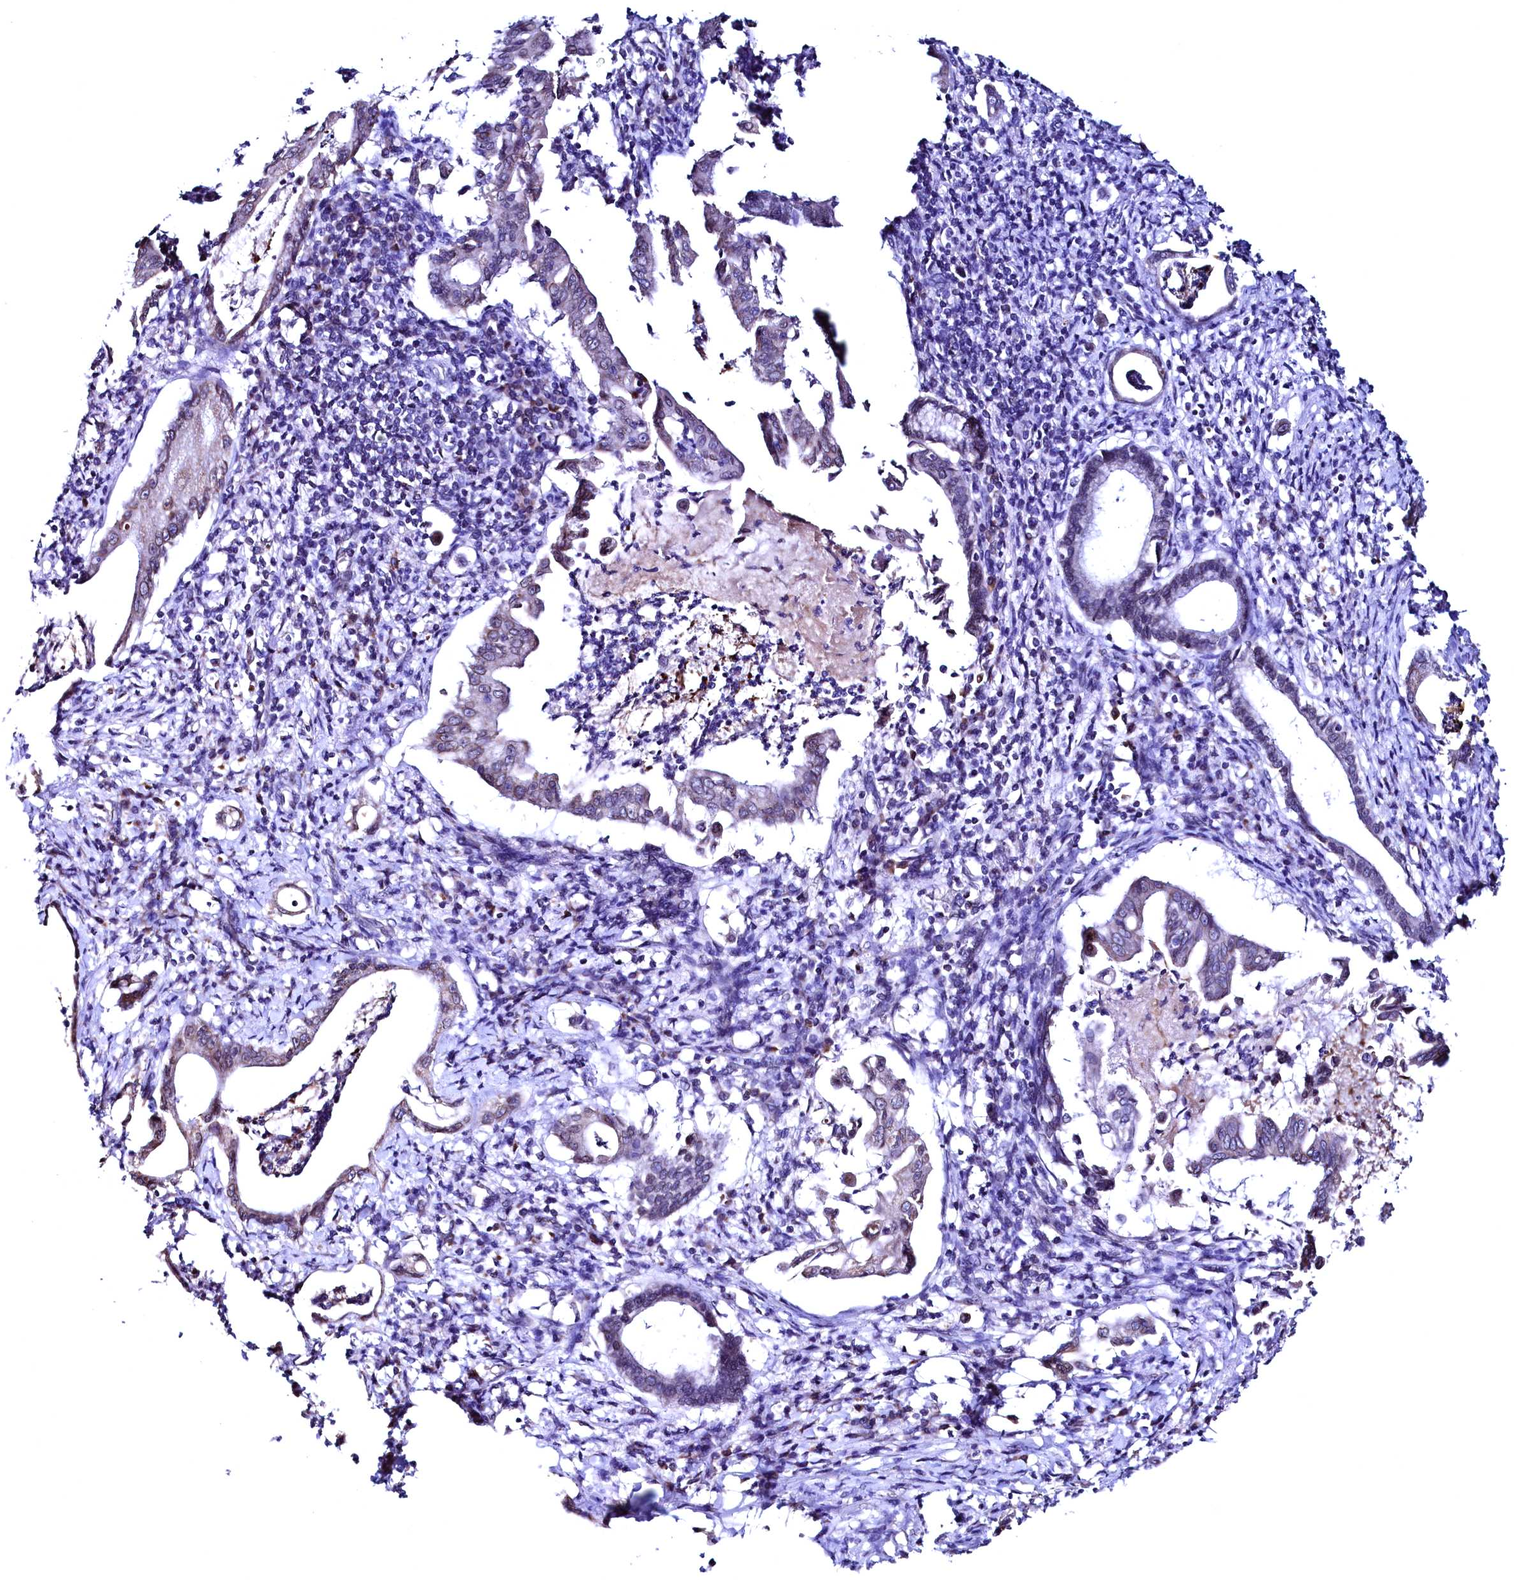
{"staining": {"intensity": "weak", "quantity": "<25%", "location": "cytoplasmic/membranous"}, "tissue": "pancreatic cancer", "cell_type": "Tumor cells", "image_type": "cancer", "snomed": [{"axis": "morphology", "description": "Adenocarcinoma, NOS"}, {"axis": "topography", "description": "Pancreas"}], "caption": "Immunohistochemistry of pancreatic cancer (adenocarcinoma) reveals no positivity in tumor cells.", "gene": "HAND1", "patient": {"sex": "female", "age": 55}}